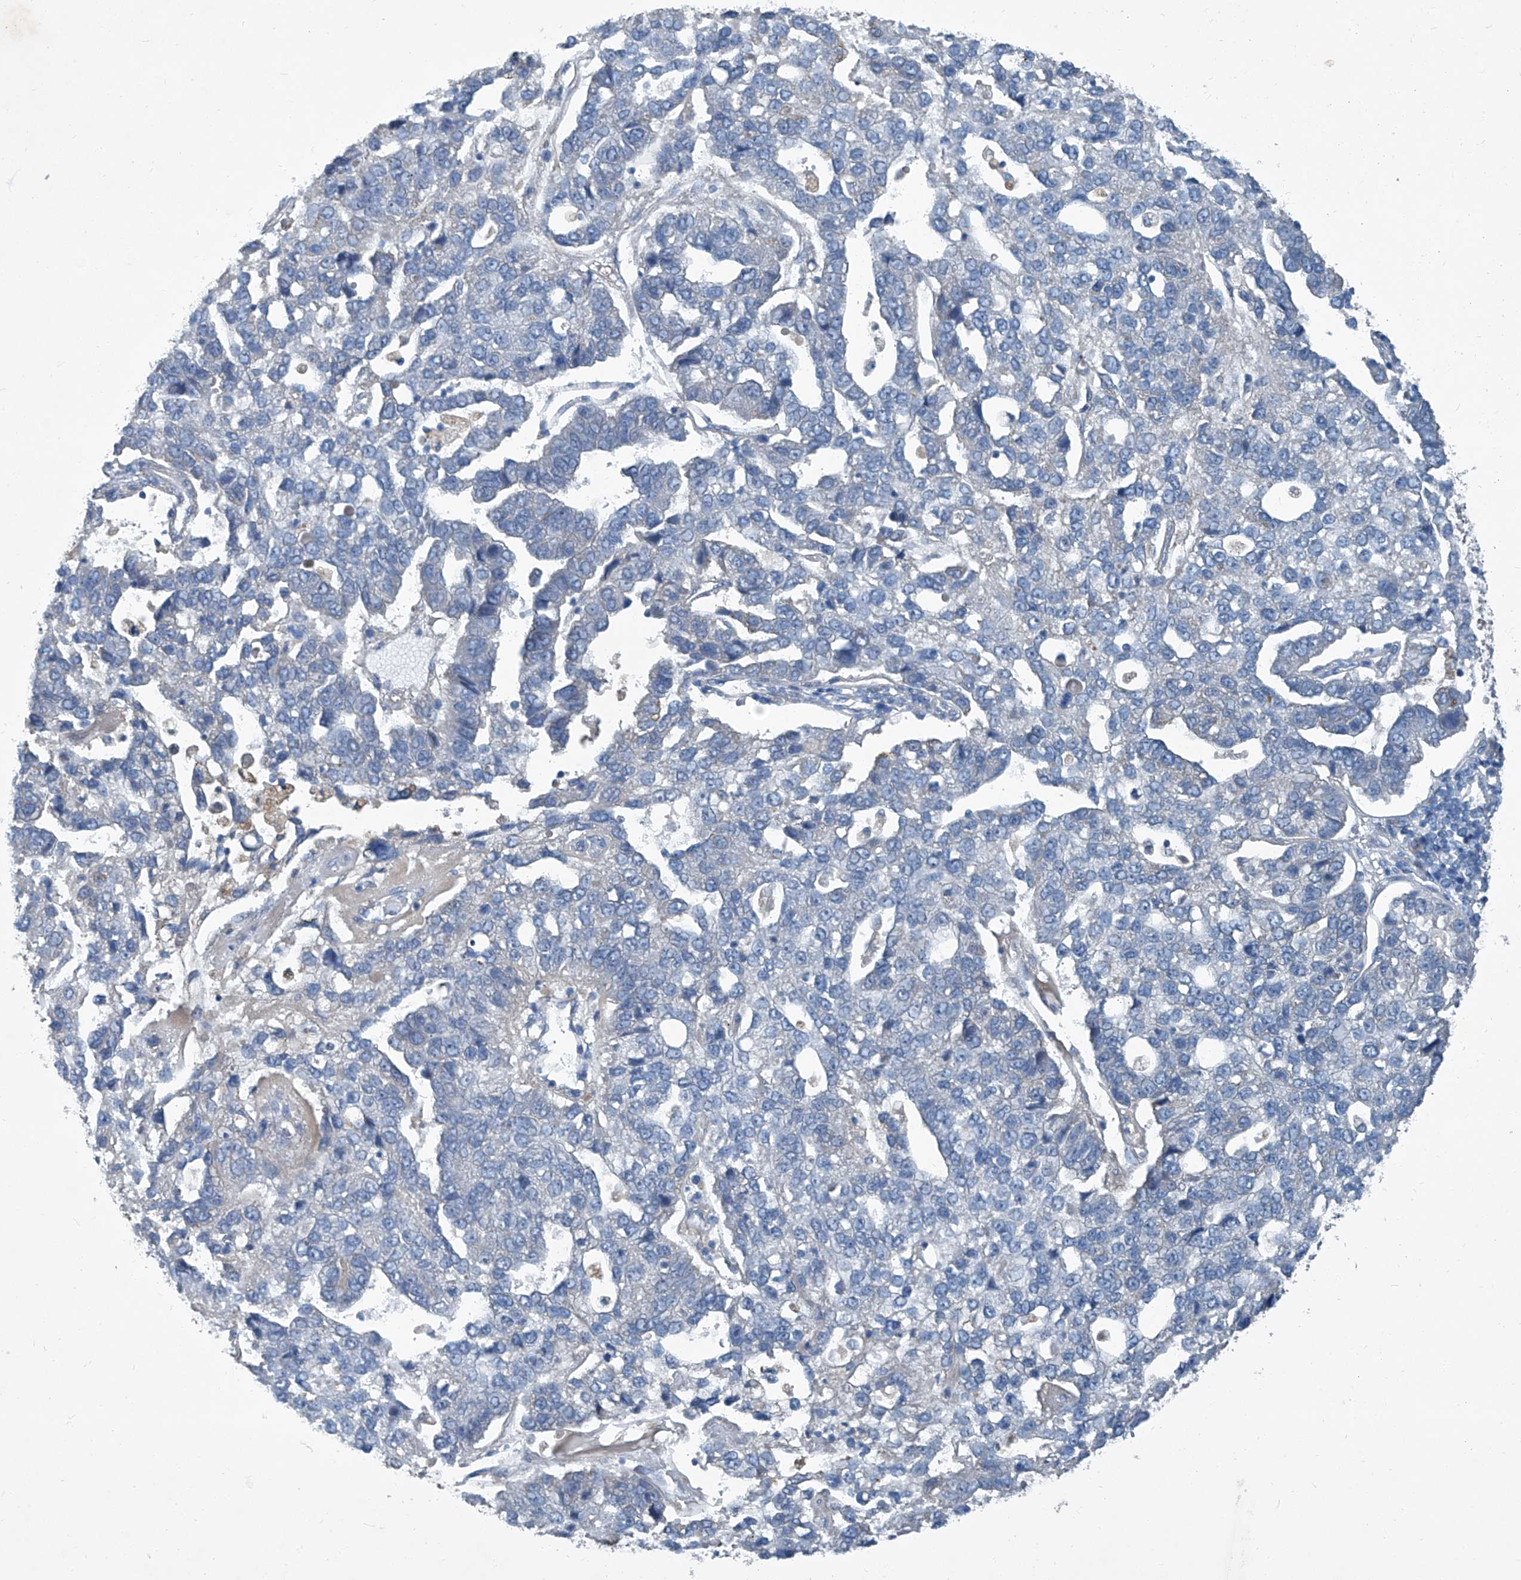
{"staining": {"intensity": "negative", "quantity": "none", "location": "none"}, "tissue": "pancreatic cancer", "cell_type": "Tumor cells", "image_type": "cancer", "snomed": [{"axis": "morphology", "description": "Adenocarcinoma, NOS"}, {"axis": "topography", "description": "Pancreas"}], "caption": "Human pancreatic cancer (adenocarcinoma) stained for a protein using immunohistochemistry exhibits no staining in tumor cells.", "gene": "SLC26A11", "patient": {"sex": "female", "age": 61}}